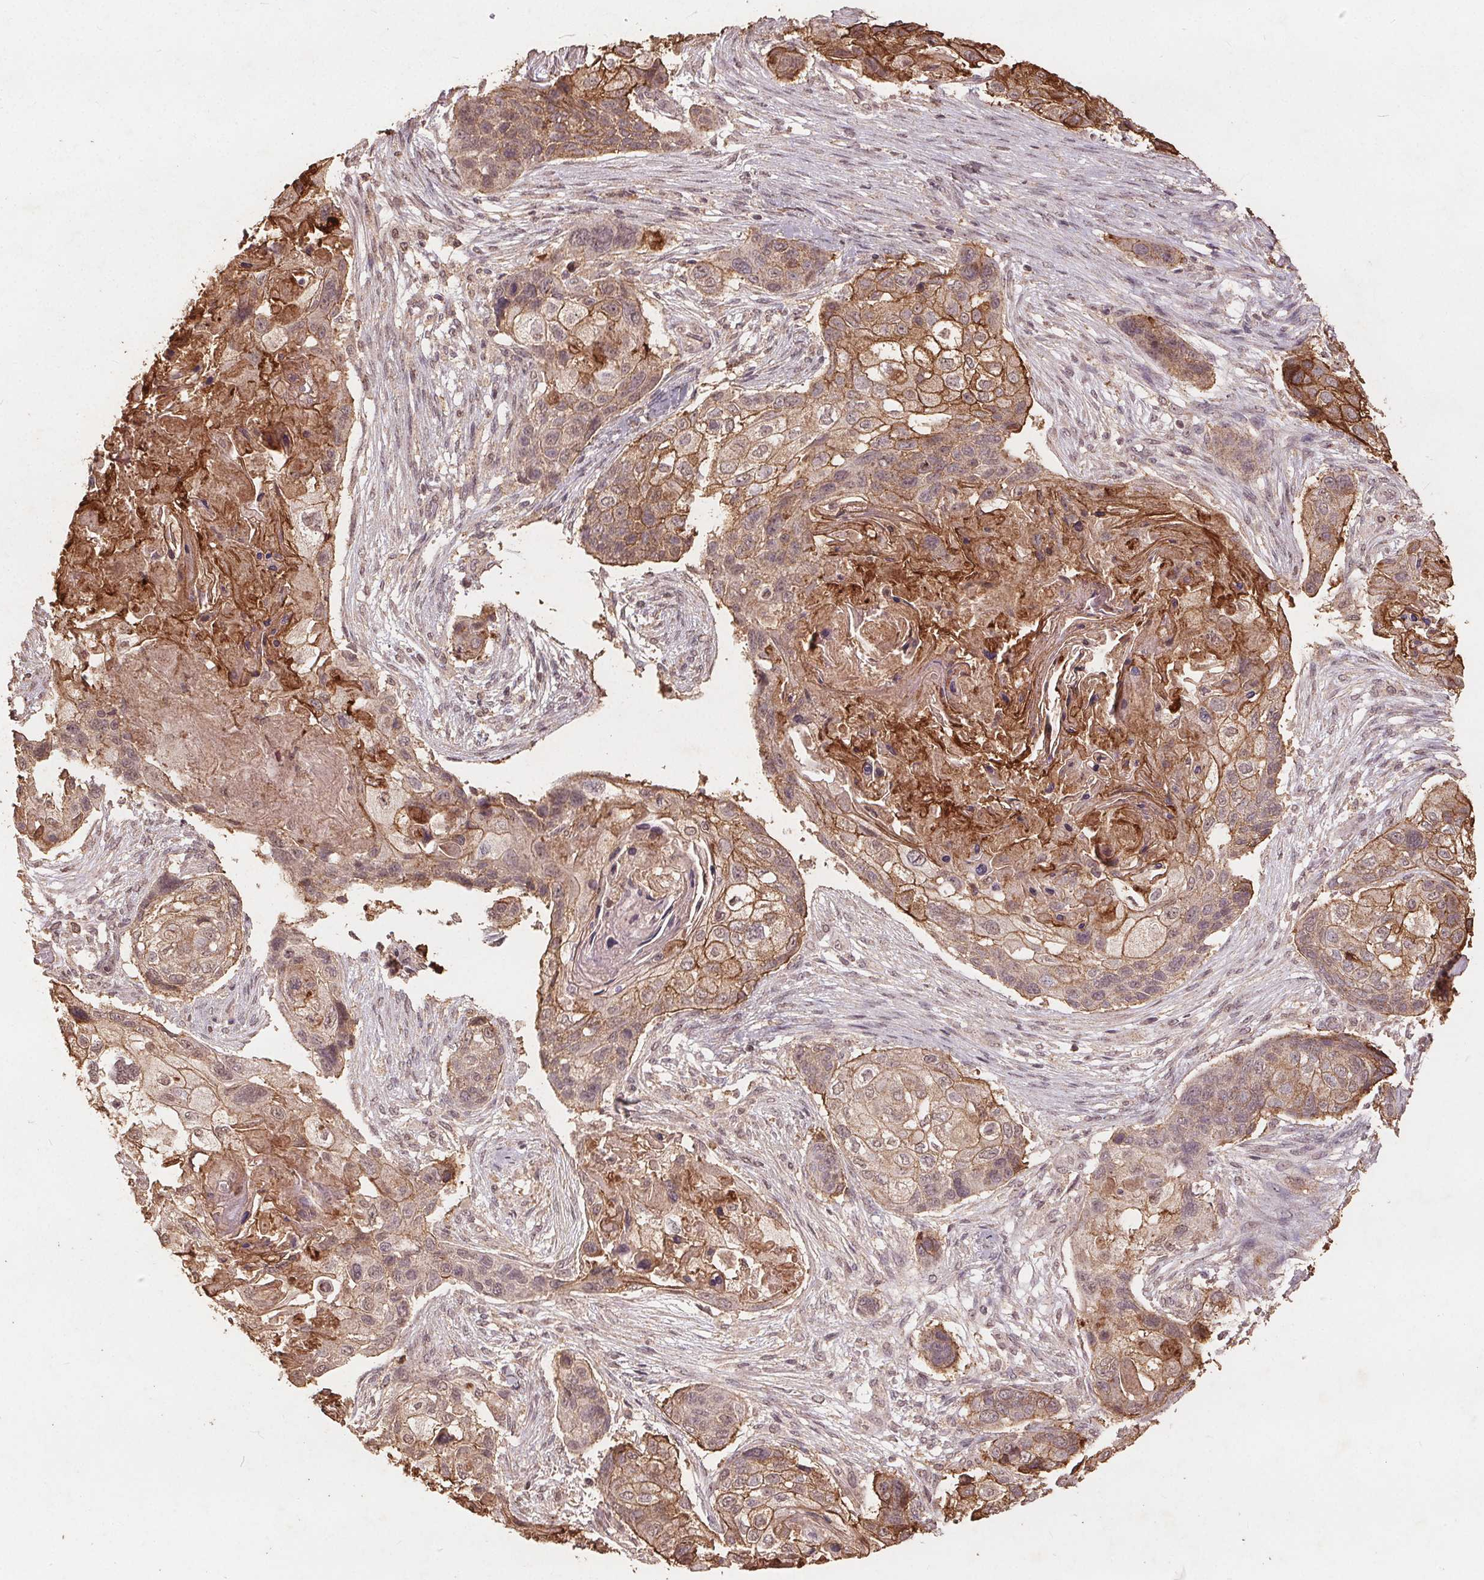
{"staining": {"intensity": "moderate", "quantity": ">75%", "location": "cytoplasmic/membranous"}, "tissue": "lung cancer", "cell_type": "Tumor cells", "image_type": "cancer", "snomed": [{"axis": "morphology", "description": "Squamous cell carcinoma, NOS"}, {"axis": "topography", "description": "Lung"}], "caption": "Immunohistochemical staining of lung cancer (squamous cell carcinoma) shows medium levels of moderate cytoplasmic/membranous staining in about >75% of tumor cells.", "gene": "DSG3", "patient": {"sex": "male", "age": 69}}